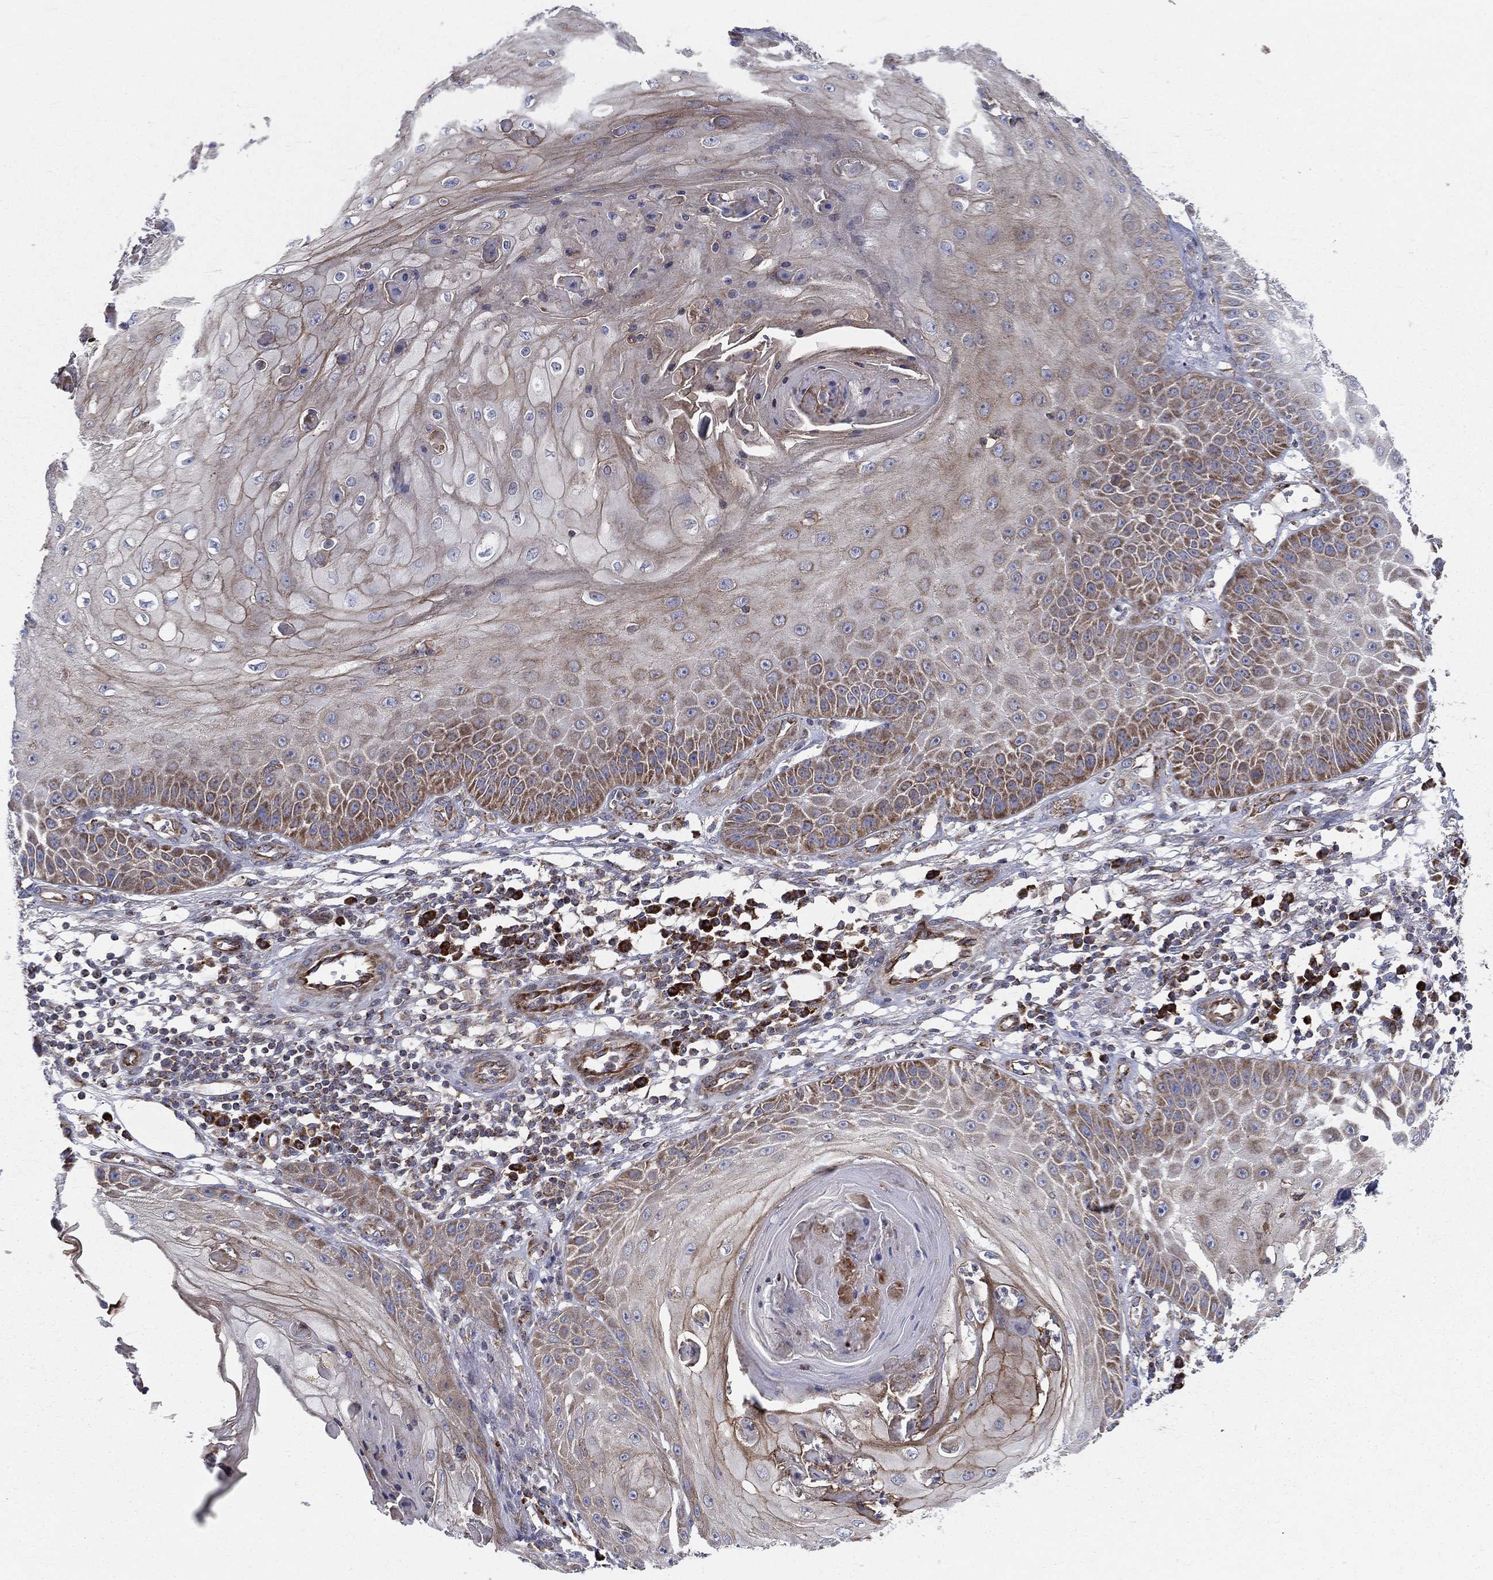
{"staining": {"intensity": "moderate", "quantity": "25%-75%", "location": "cytoplasmic/membranous"}, "tissue": "skin cancer", "cell_type": "Tumor cells", "image_type": "cancer", "snomed": [{"axis": "morphology", "description": "Squamous cell carcinoma, NOS"}, {"axis": "topography", "description": "Skin"}], "caption": "Squamous cell carcinoma (skin) tissue demonstrates moderate cytoplasmic/membranous positivity in approximately 25%-75% of tumor cells The protein of interest is shown in brown color, while the nuclei are stained blue.", "gene": "MIX23", "patient": {"sex": "male", "age": 70}}